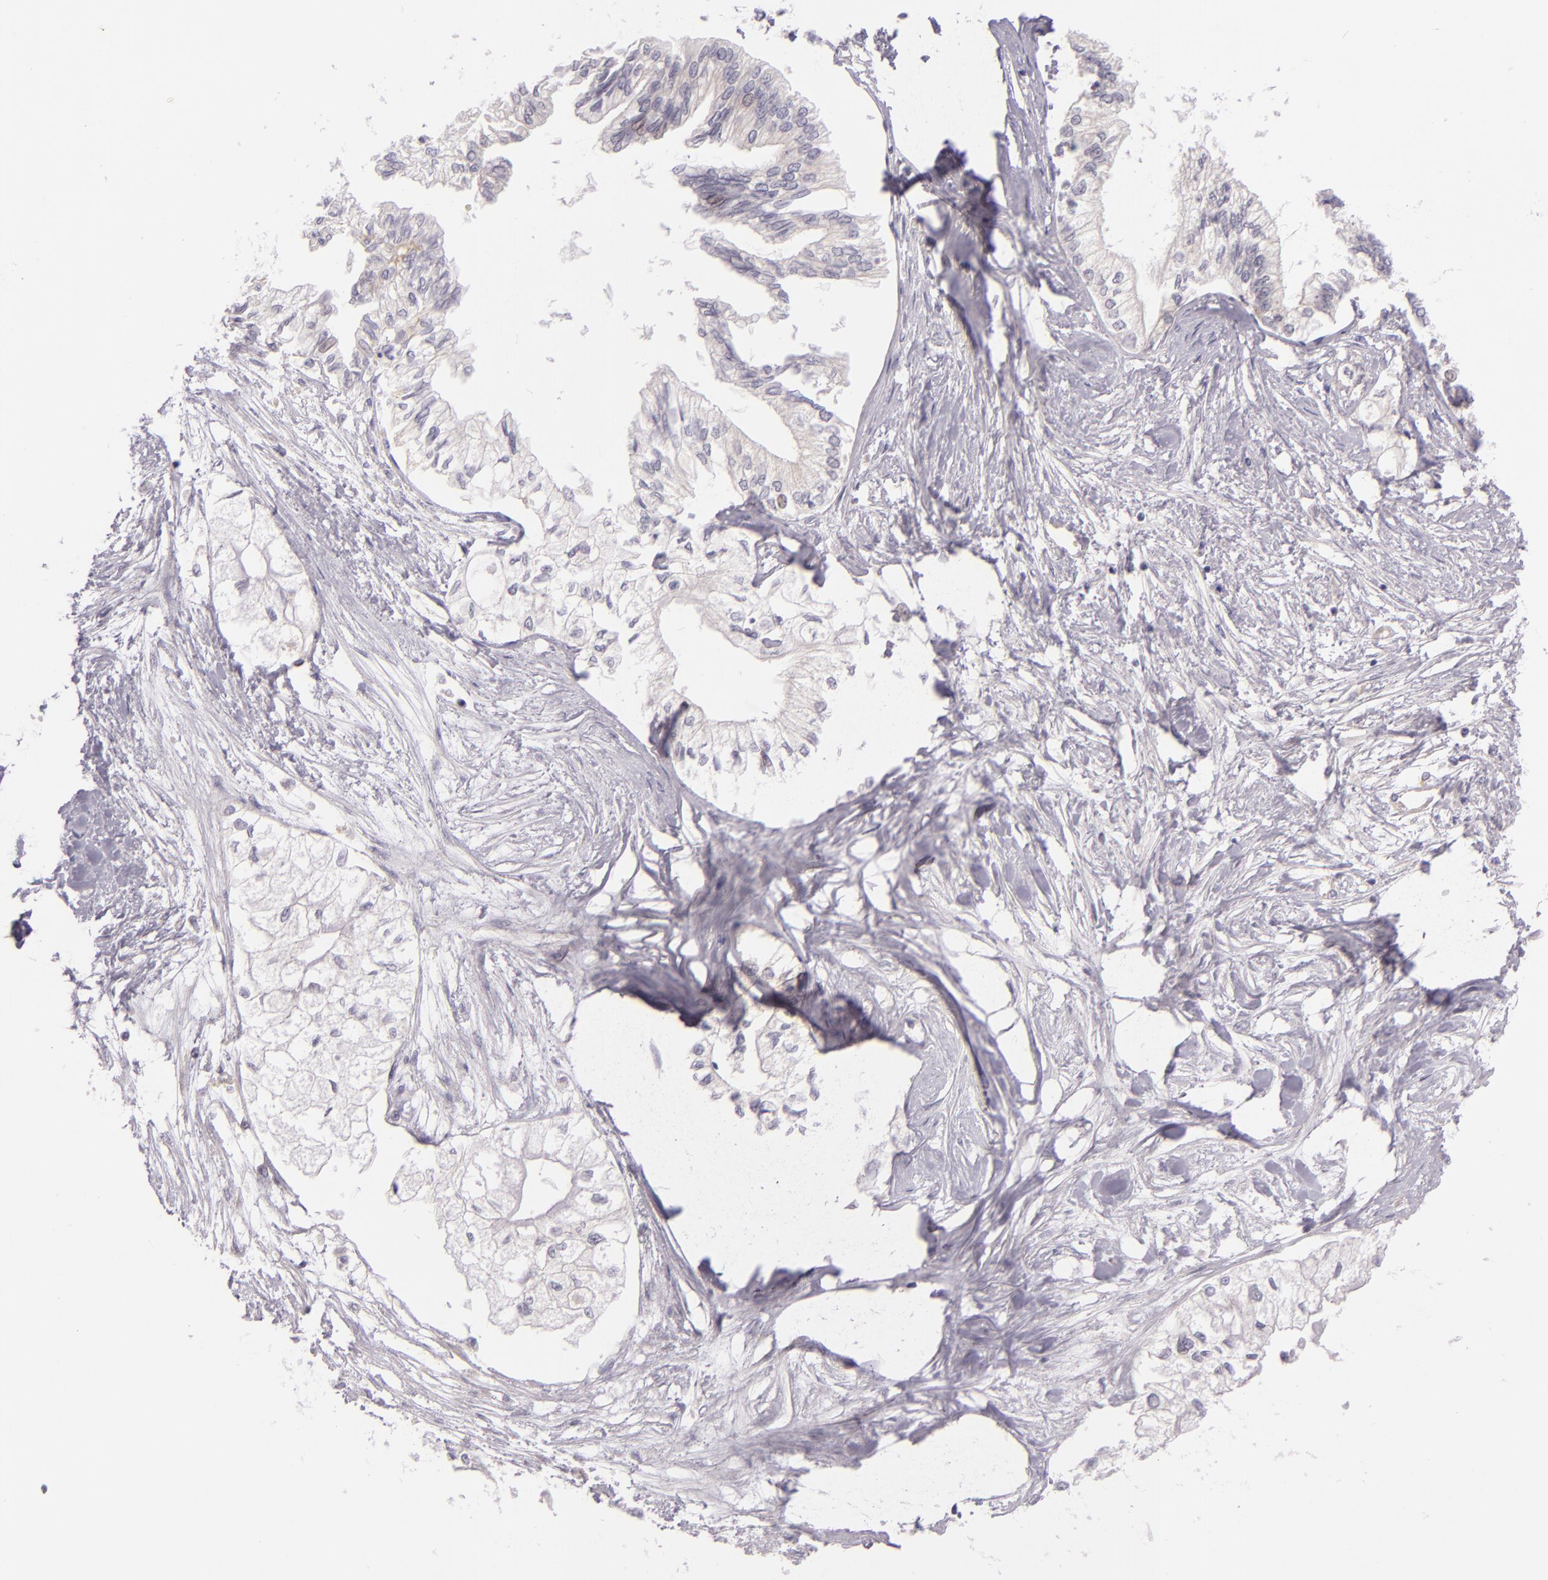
{"staining": {"intensity": "negative", "quantity": "none", "location": "none"}, "tissue": "pancreatic cancer", "cell_type": "Tumor cells", "image_type": "cancer", "snomed": [{"axis": "morphology", "description": "Adenocarcinoma, NOS"}, {"axis": "topography", "description": "Pancreas"}], "caption": "A high-resolution photomicrograph shows IHC staining of pancreatic adenocarcinoma, which displays no significant positivity in tumor cells.", "gene": "CSE1L", "patient": {"sex": "male", "age": 79}}